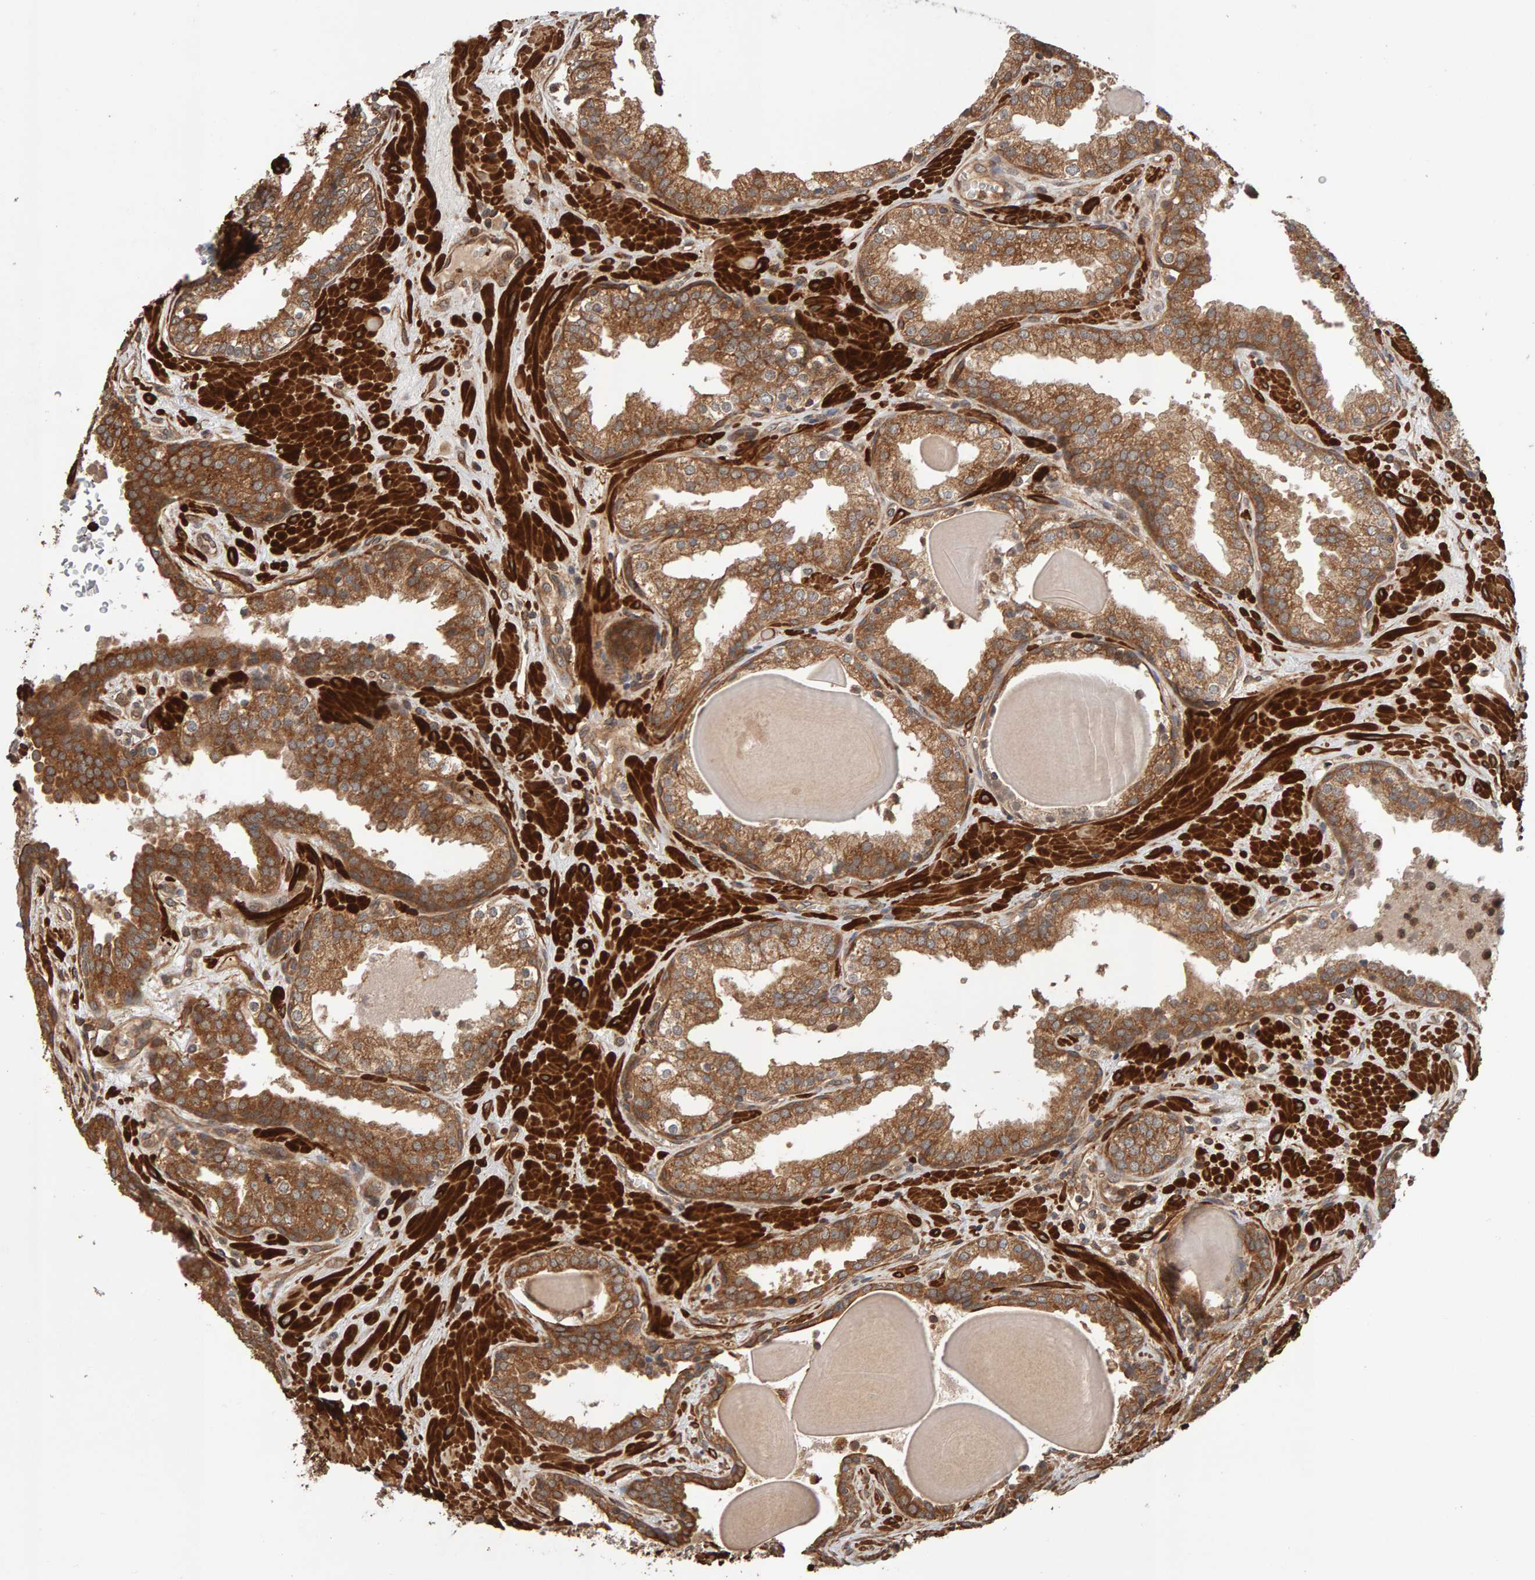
{"staining": {"intensity": "moderate", "quantity": ">75%", "location": "cytoplasmic/membranous"}, "tissue": "prostate", "cell_type": "Glandular cells", "image_type": "normal", "snomed": [{"axis": "morphology", "description": "Normal tissue, NOS"}, {"axis": "topography", "description": "Prostate"}], "caption": "IHC staining of unremarkable prostate, which displays medium levels of moderate cytoplasmic/membranous expression in about >75% of glandular cells indicating moderate cytoplasmic/membranous protein expression. The staining was performed using DAB (3,3'-diaminobenzidine) (brown) for protein detection and nuclei were counterstained in hematoxylin (blue).", "gene": "SYNRG", "patient": {"sex": "male", "age": 51}}